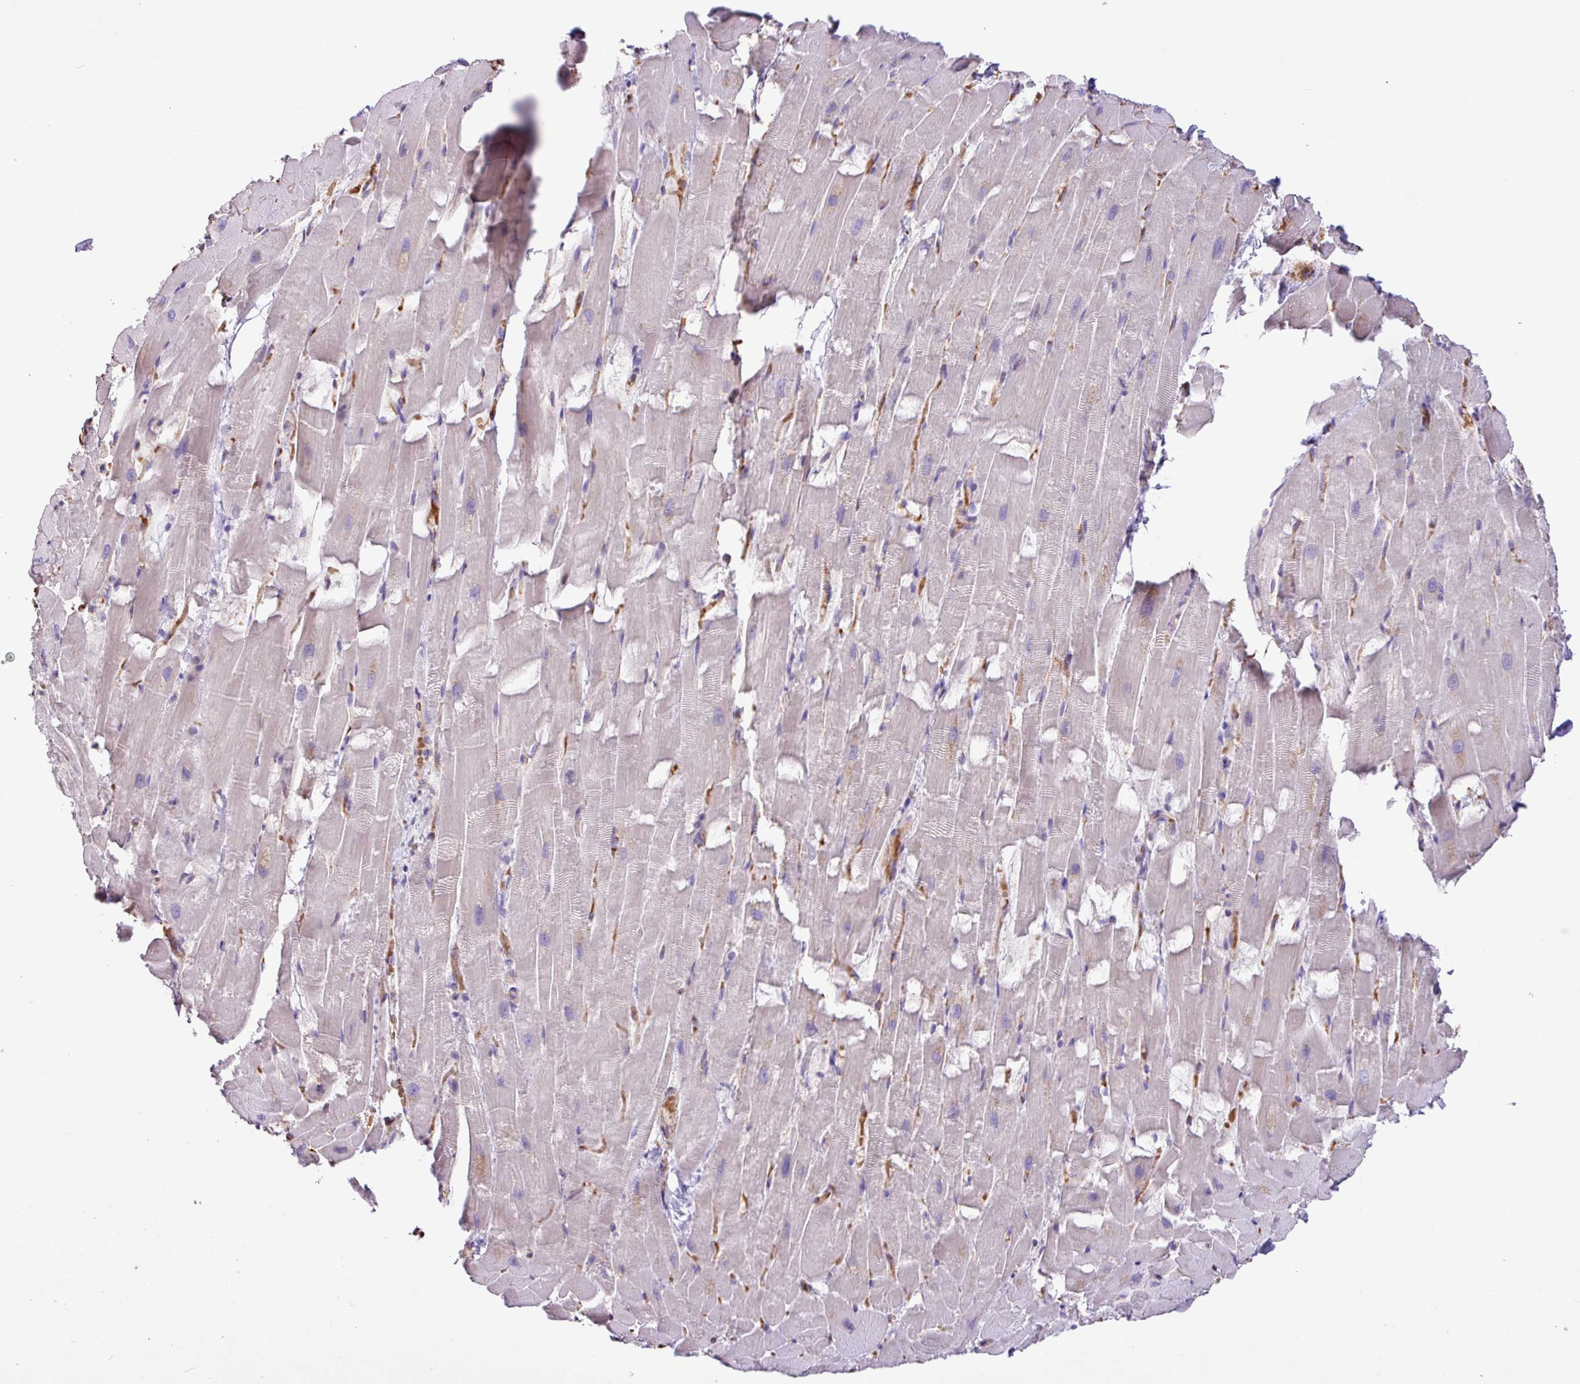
{"staining": {"intensity": "moderate", "quantity": "<25%", "location": "cytoplasmic/membranous"}, "tissue": "heart muscle", "cell_type": "Cardiomyocytes", "image_type": "normal", "snomed": [{"axis": "morphology", "description": "Normal tissue, NOS"}, {"axis": "topography", "description": "Heart"}], "caption": "Immunohistochemistry (IHC) photomicrograph of unremarkable heart muscle stained for a protein (brown), which exhibits low levels of moderate cytoplasmic/membranous staining in approximately <25% of cardiomyocytes.", "gene": "CHST11", "patient": {"sex": "male", "age": 37}}